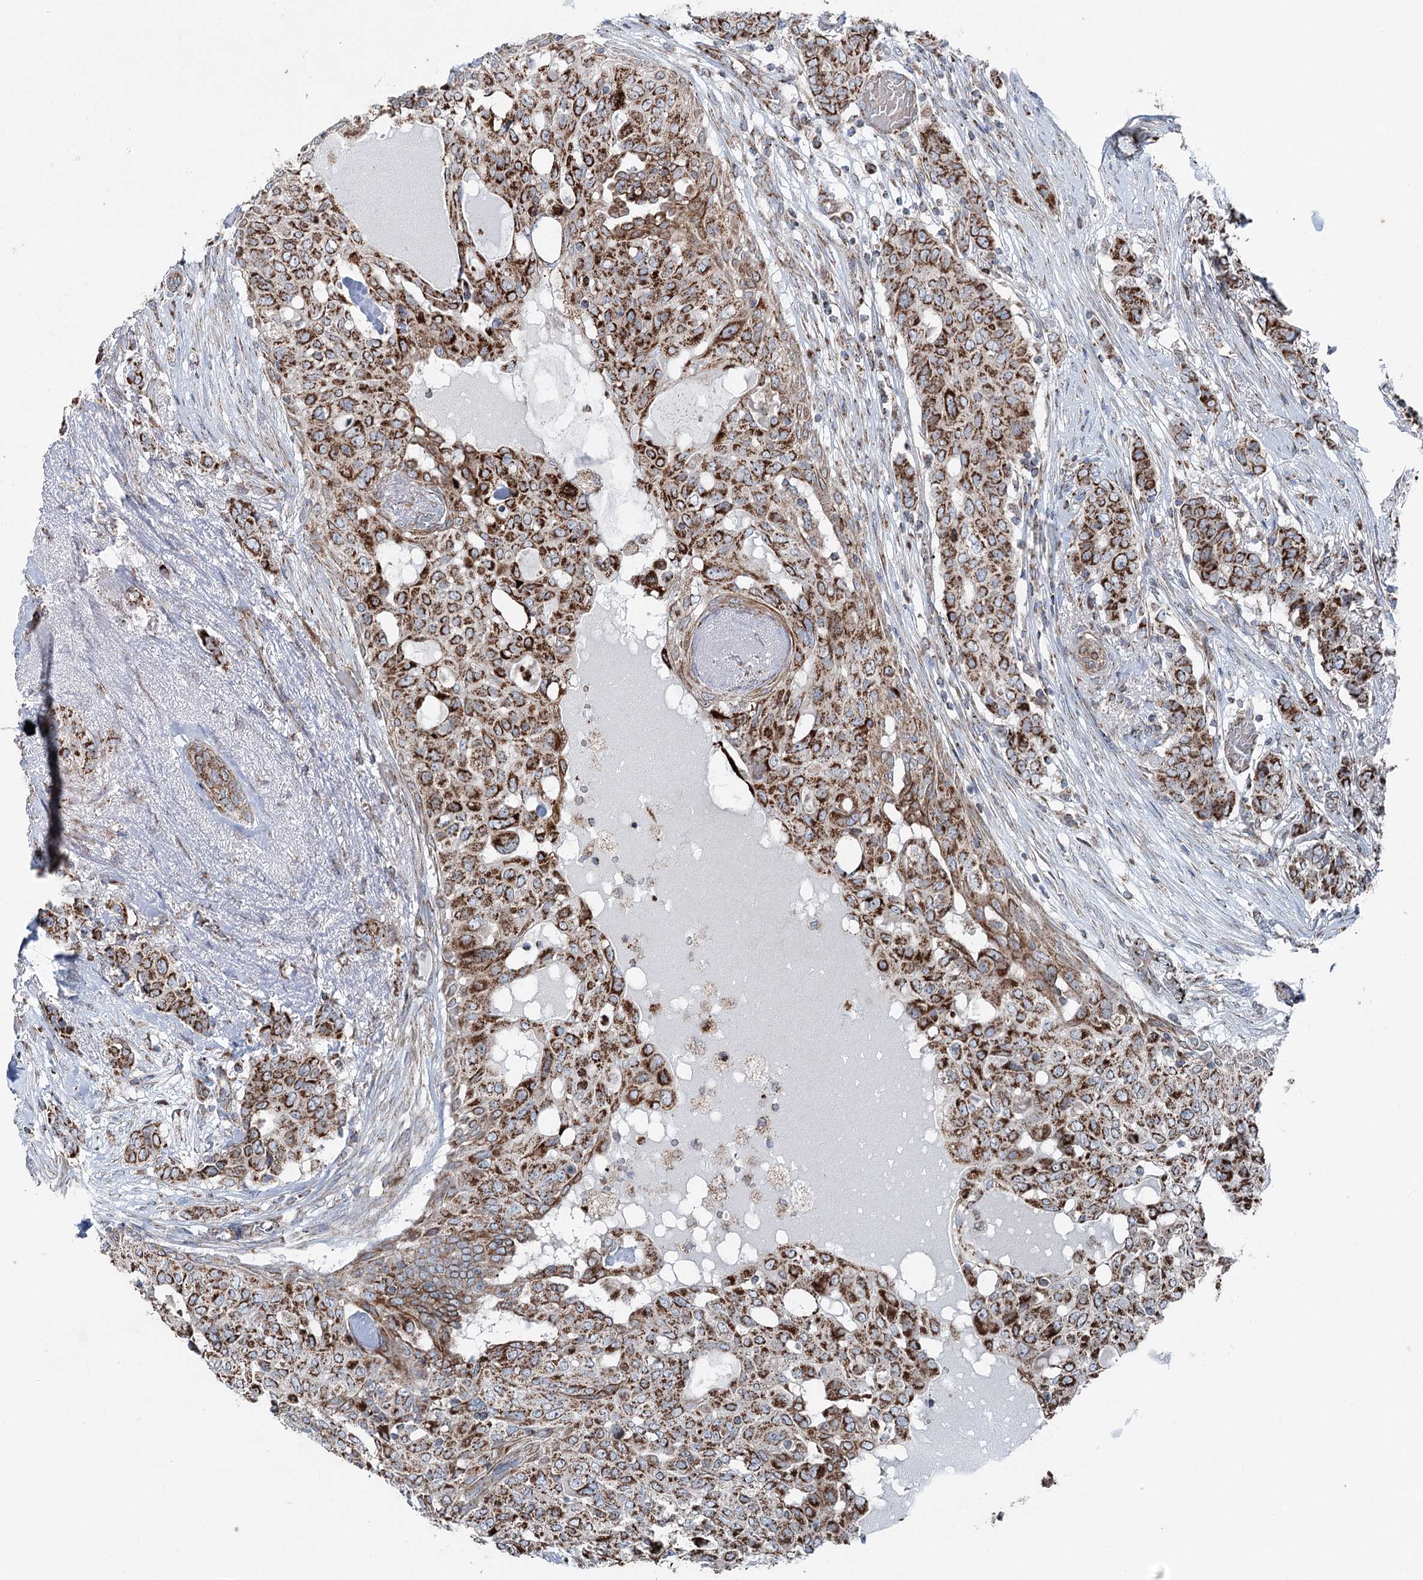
{"staining": {"intensity": "strong", "quantity": ">75%", "location": "cytoplasmic/membranous"}, "tissue": "breast cancer", "cell_type": "Tumor cells", "image_type": "cancer", "snomed": [{"axis": "morphology", "description": "Lobular carcinoma"}, {"axis": "topography", "description": "Breast"}], "caption": "IHC of human lobular carcinoma (breast) exhibits high levels of strong cytoplasmic/membranous expression in approximately >75% of tumor cells.", "gene": "UCN3", "patient": {"sex": "female", "age": 51}}